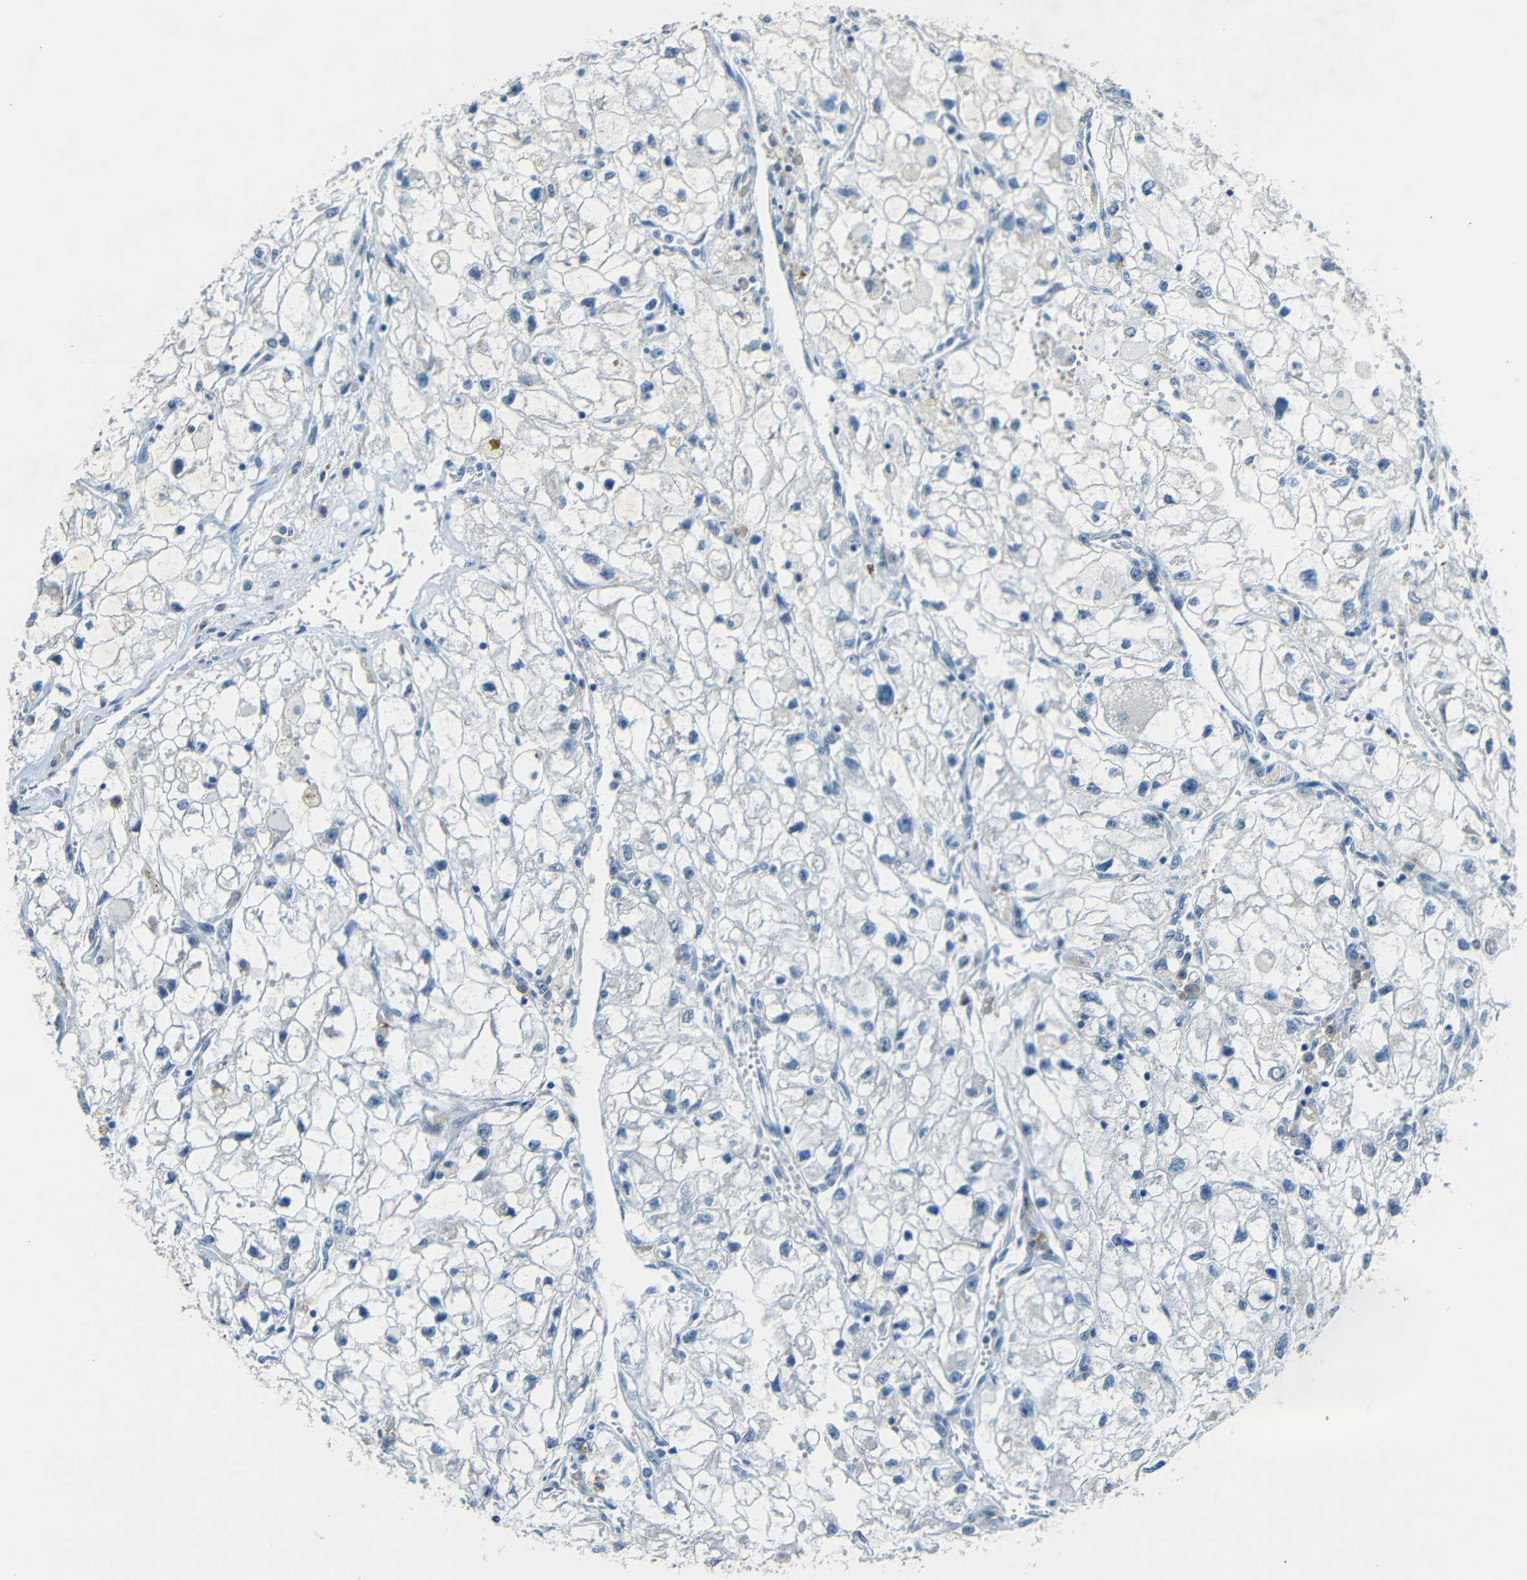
{"staining": {"intensity": "negative", "quantity": "none", "location": "none"}, "tissue": "renal cancer", "cell_type": "Tumor cells", "image_type": "cancer", "snomed": [{"axis": "morphology", "description": "Adenocarcinoma, NOS"}, {"axis": "topography", "description": "Kidney"}], "caption": "IHC of human renal cancer shows no positivity in tumor cells.", "gene": "ANKRD22", "patient": {"sex": "female", "age": 70}}